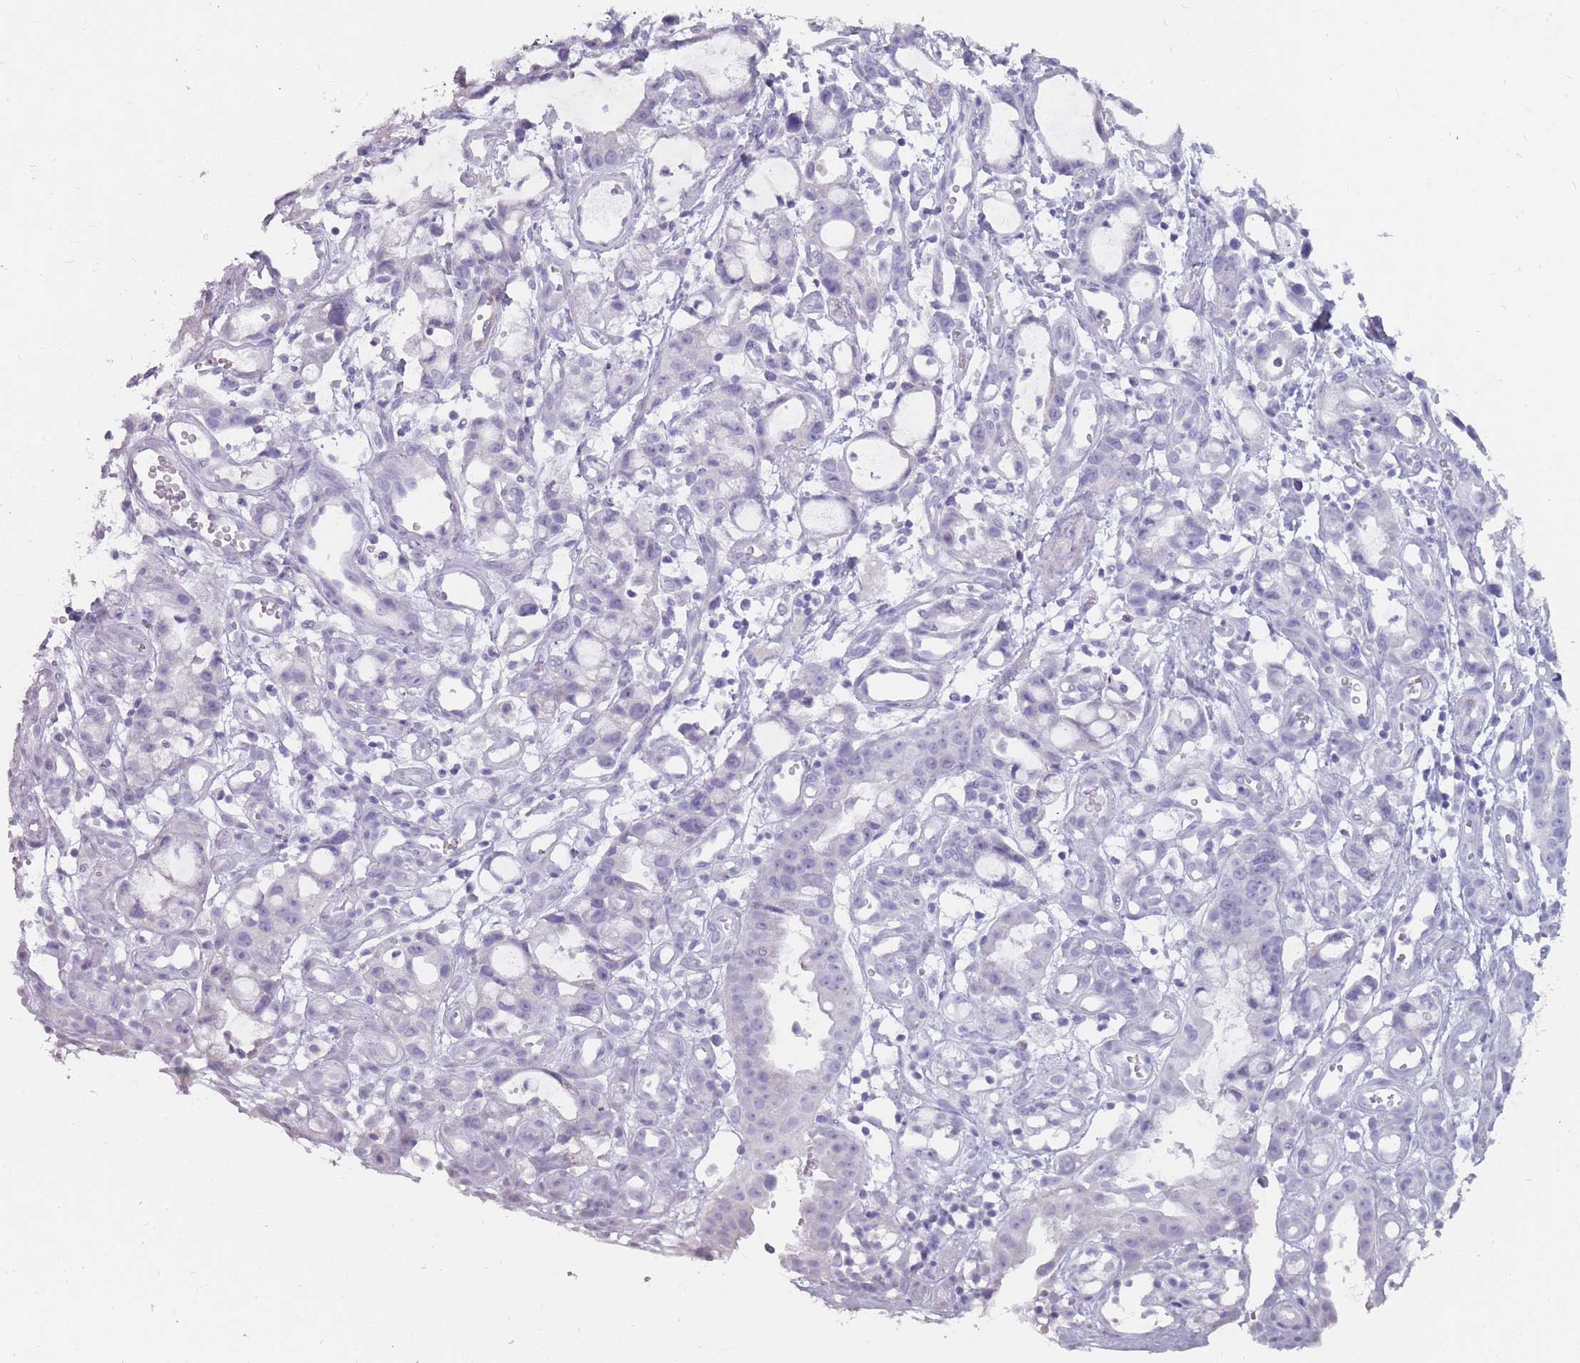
{"staining": {"intensity": "negative", "quantity": "none", "location": "none"}, "tissue": "stomach cancer", "cell_type": "Tumor cells", "image_type": "cancer", "snomed": [{"axis": "morphology", "description": "Adenocarcinoma, NOS"}, {"axis": "topography", "description": "Stomach"}], "caption": "An immunohistochemistry histopathology image of adenocarcinoma (stomach) is shown. There is no staining in tumor cells of adenocarcinoma (stomach). (DAB (3,3'-diaminobenzidine) IHC with hematoxylin counter stain).", "gene": "DDX4", "patient": {"sex": "male", "age": 55}}